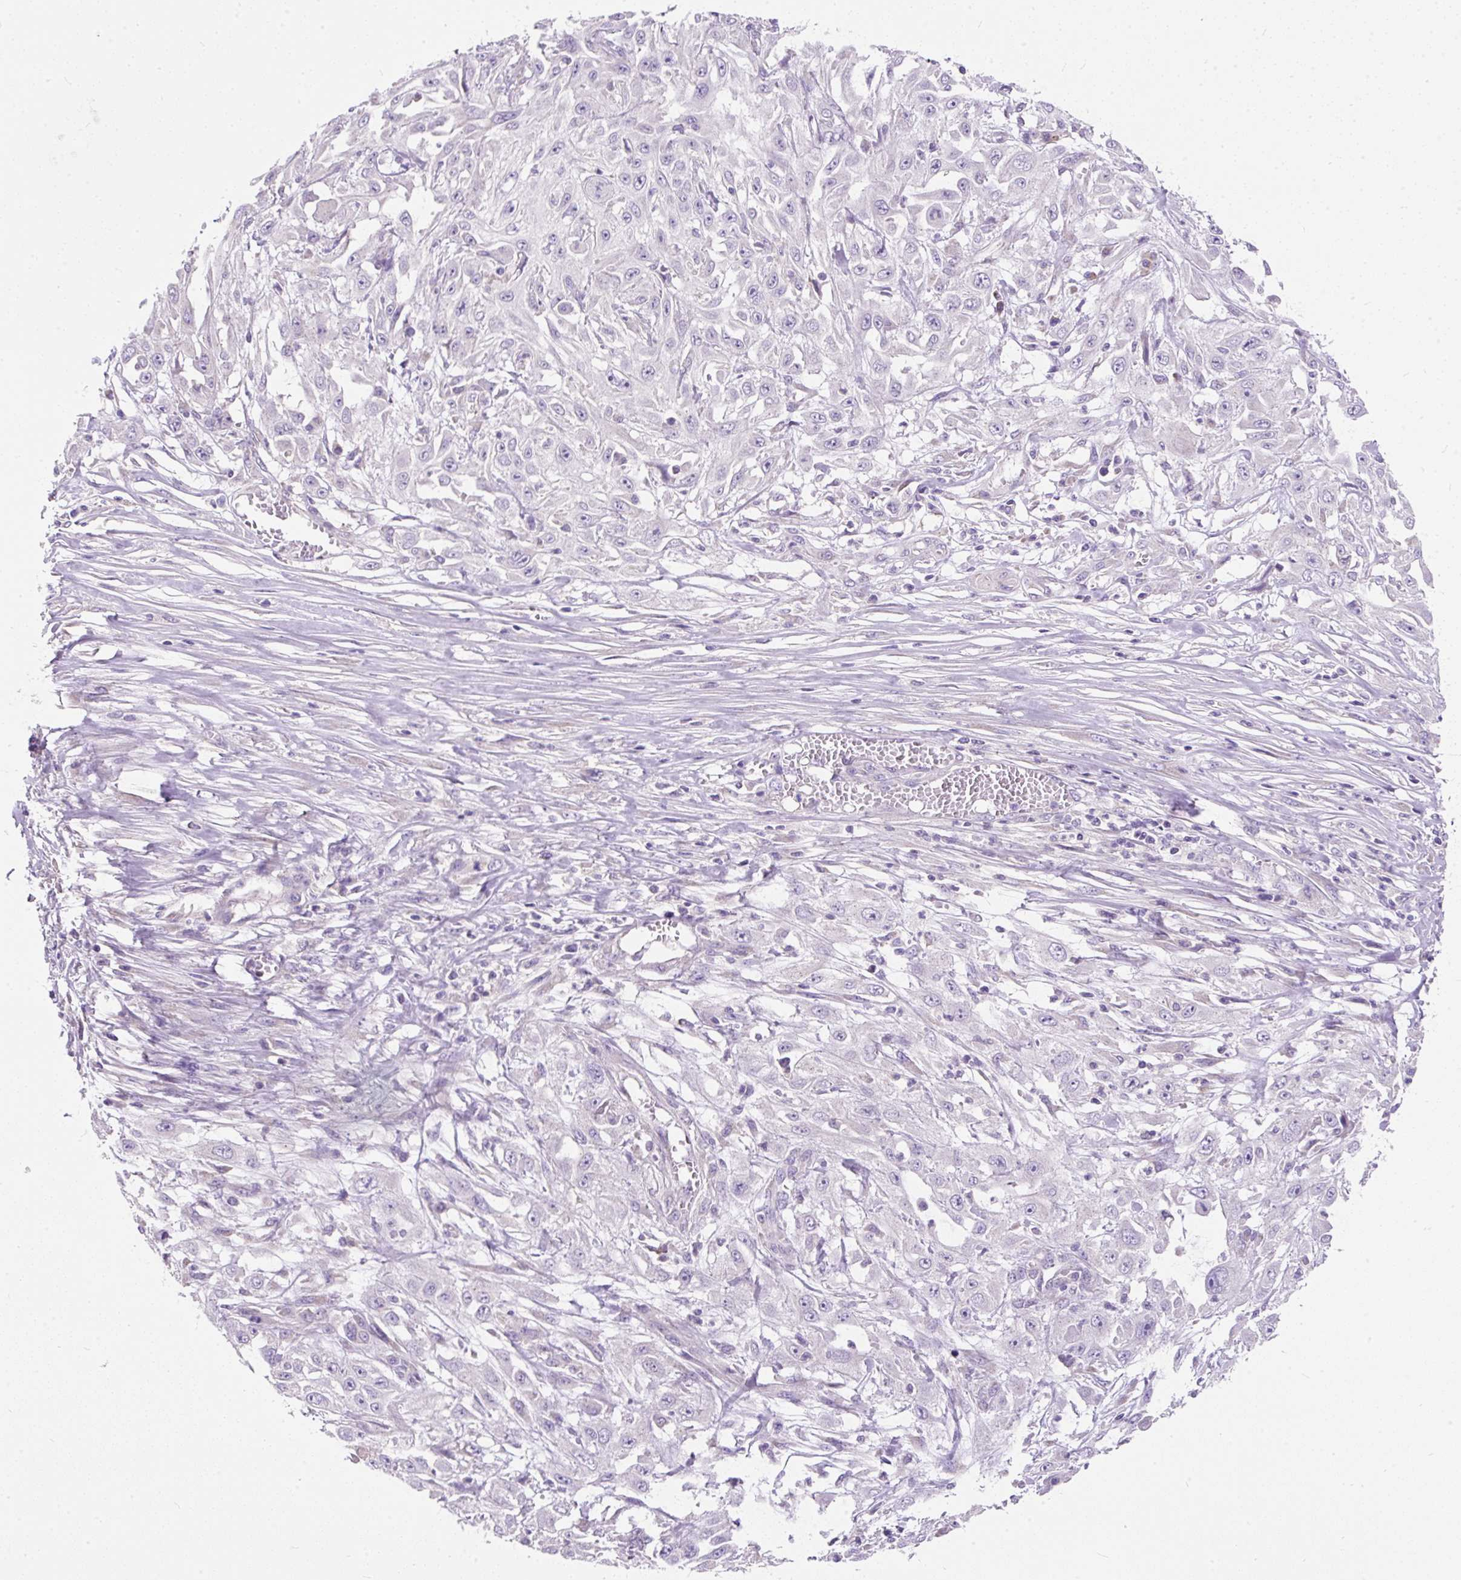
{"staining": {"intensity": "negative", "quantity": "none", "location": "none"}, "tissue": "skin cancer", "cell_type": "Tumor cells", "image_type": "cancer", "snomed": [{"axis": "morphology", "description": "Squamous cell carcinoma, NOS"}, {"axis": "morphology", "description": "Squamous cell carcinoma, metastatic, NOS"}, {"axis": "topography", "description": "Skin"}, {"axis": "topography", "description": "Lymph node"}], "caption": "Immunohistochemistry of human skin cancer shows no staining in tumor cells. (Stains: DAB (3,3'-diaminobenzidine) IHC with hematoxylin counter stain, Microscopy: brightfield microscopy at high magnification).", "gene": "SUSD5", "patient": {"sex": "male", "age": 75}}